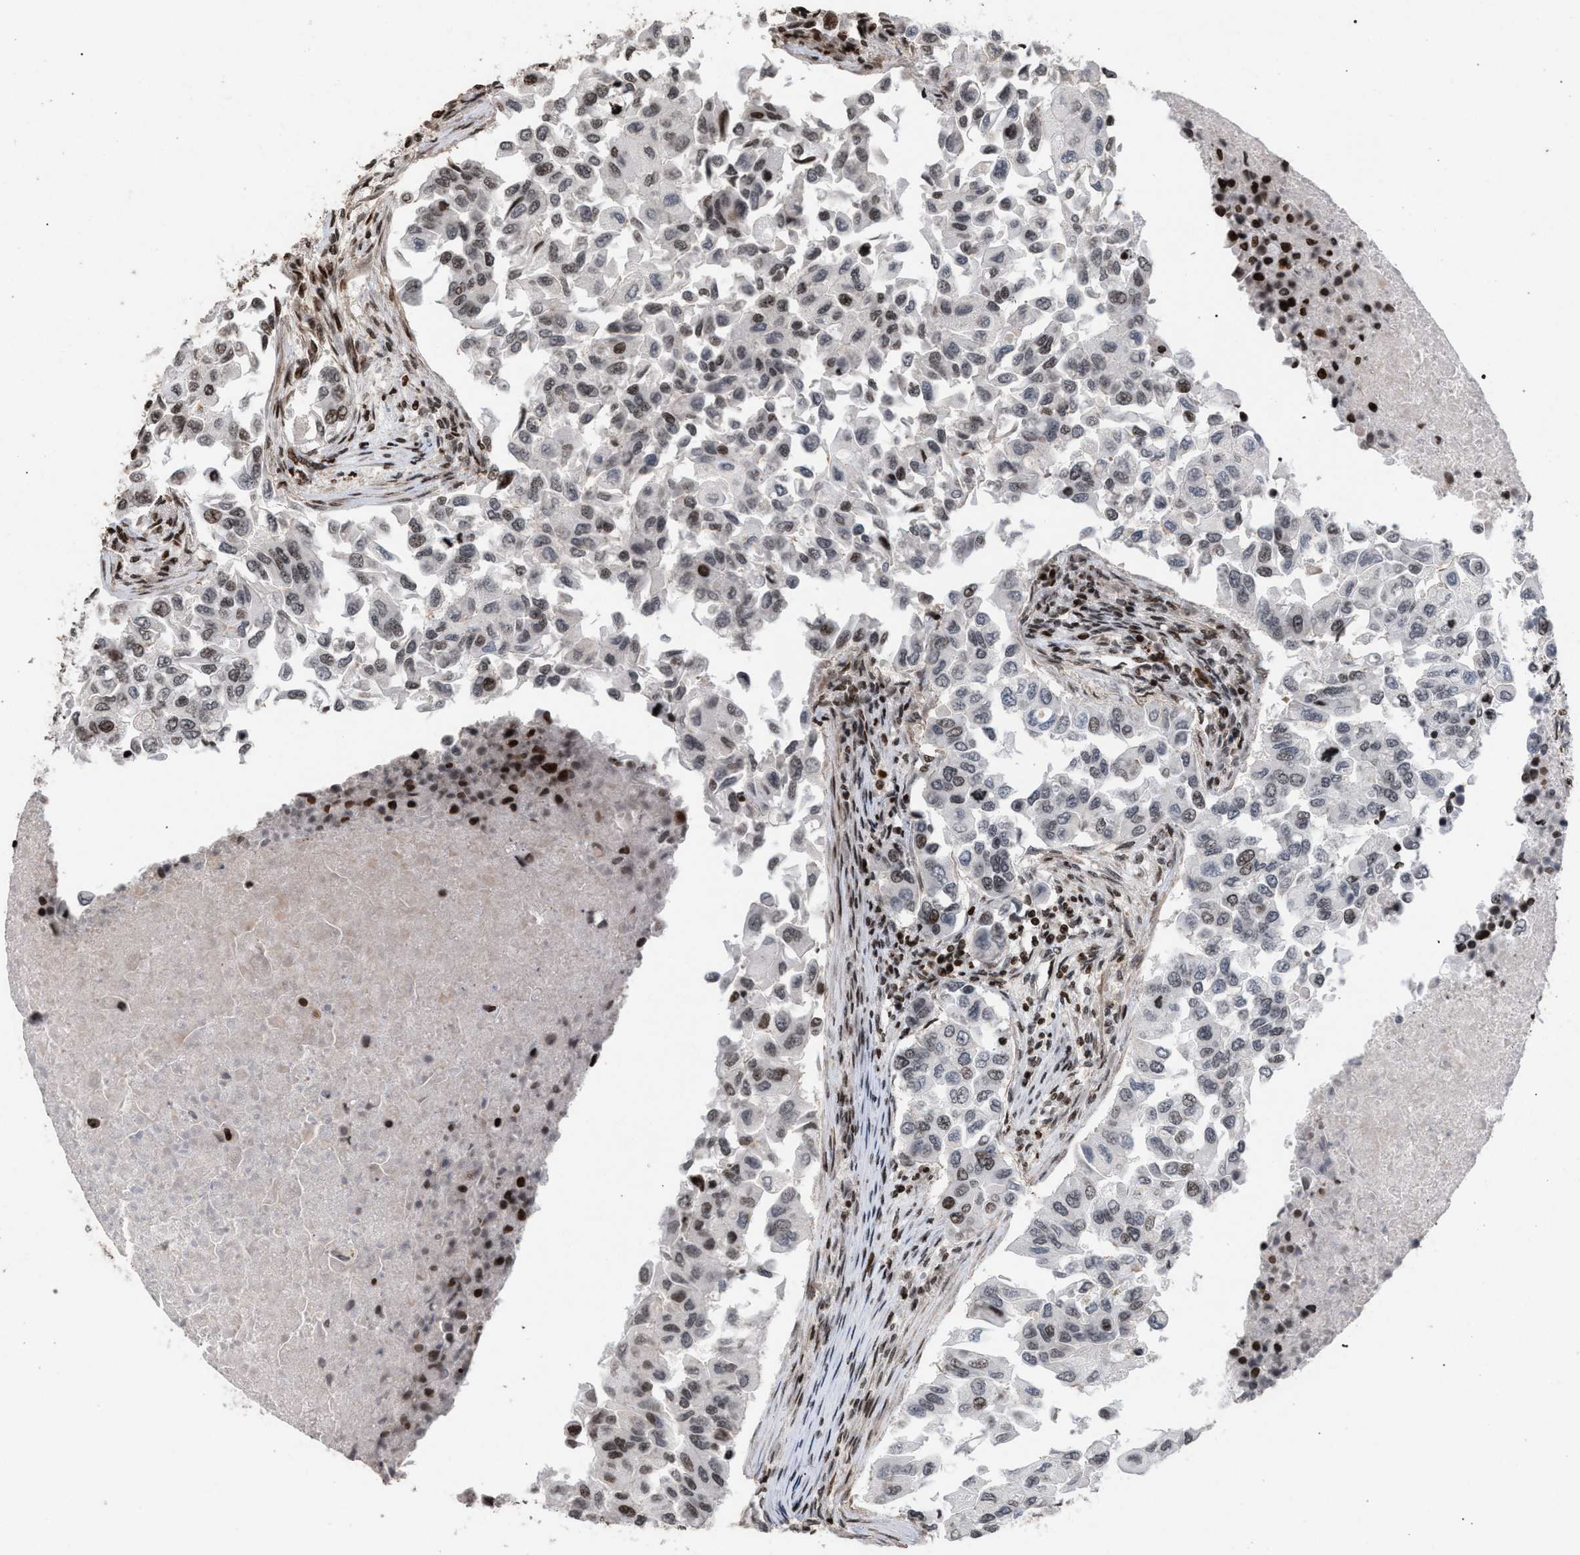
{"staining": {"intensity": "weak", "quantity": "25%-75%", "location": "nuclear"}, "tissue": "breast cancer", "cell_type": "Tumor cells", "image_type": "cancer", "snomed": [{"axis": "morphology", "description": "Normal tissue, NOS"}, {"axis": "morphology", "description": "Duct carcinoma"}, {"axis": "topography", "description": "Breast"}], "caption": "About 25%-75% of tumor cells in breast cancer show weak nuclear protein positivity as visualized by brown immunohistochemical staining.", "gene": "FOXD3", "patient": {"sex": "female", "age": 49}}